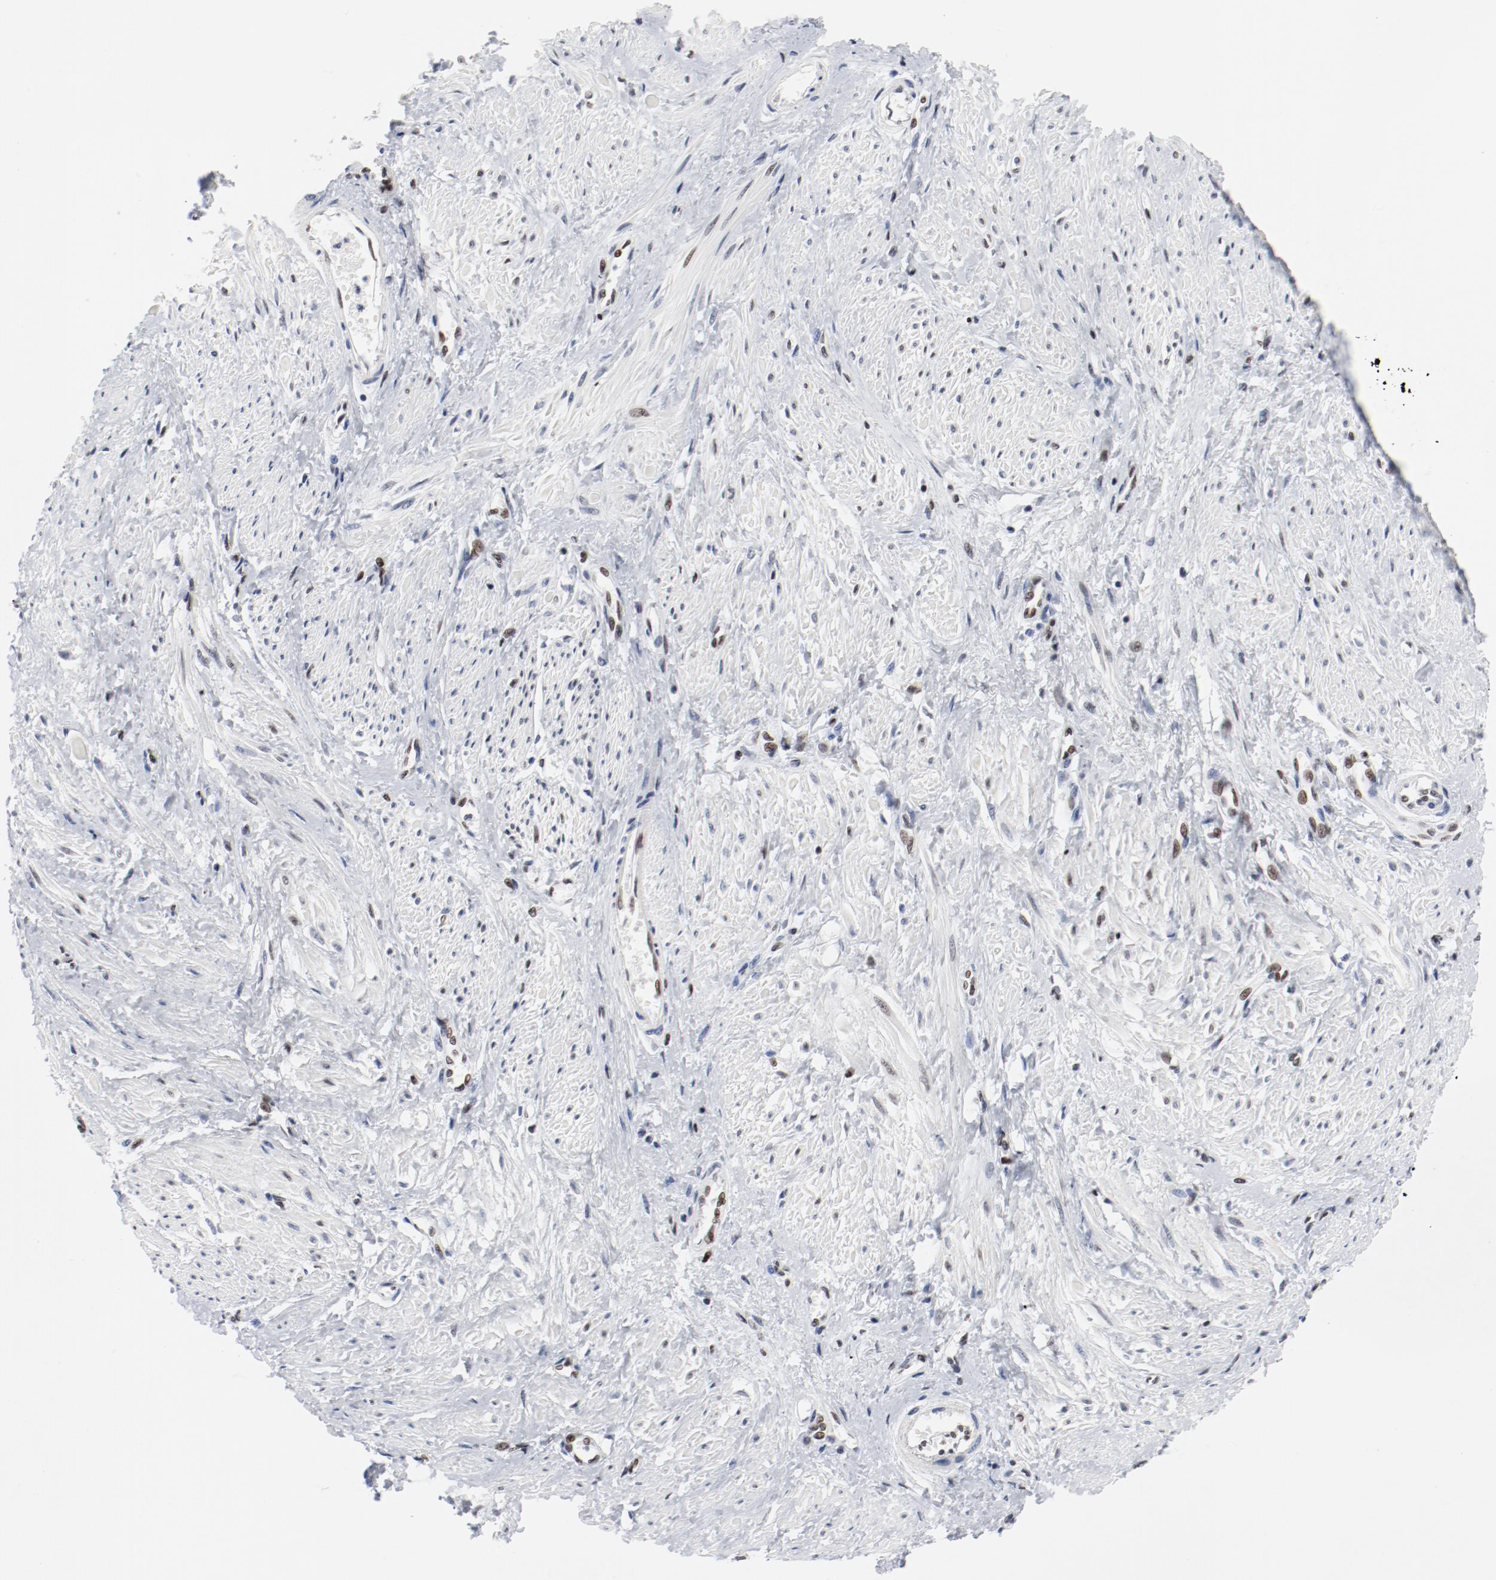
{"staining": {"intensity": "moderate", "quantity": "25%-75%", "location": "nuclear"}, "tissue": "smooth muscle", "cell_type": "Smooth muscle cells", "image_type": "normal", "snomed": [{"axis": "morphology", "description": "Normal tissue, NOS"}, {"axis": "topography", "description": "Smooth muscle"}, {"axis": "topography", "description": "Uterus"}], "caption": "Brown immunohistochemical staining in benign human smooth muscle shows moderate nuclear staining in about 25%-75% of smooth muscle cells. The staining was performed using DAB (3,3'-diaminobenzidine) to visualize the protein expression in brown, while the nuclei were stained in blue with hematoxylin (Magnification: 20x).", "gene": "POLD1", "patient": {"sex": "female", "age": 39}}